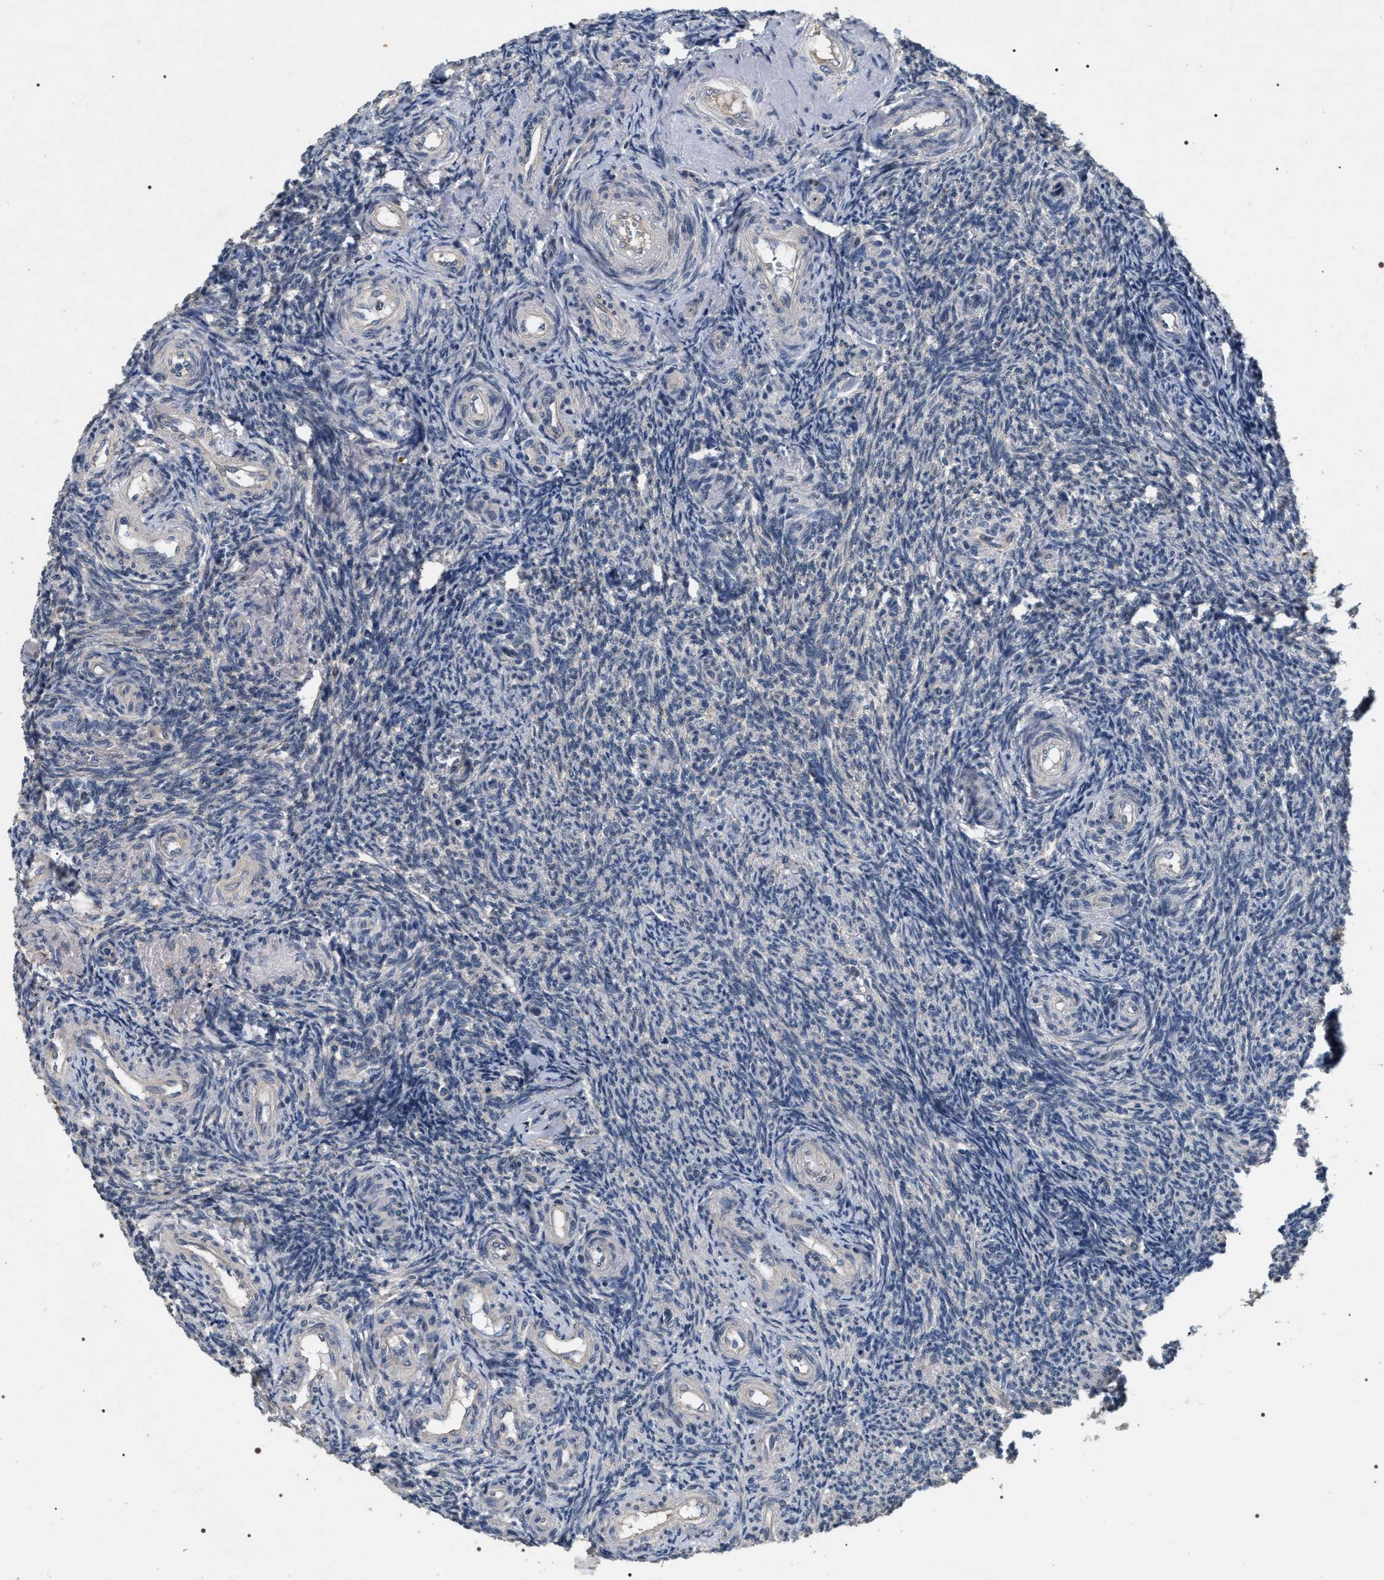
{"staining": {"intensity": "negative", "quantity": "none", "location": "none"}, "tissue": "ovary", "cell_type": "Ovarian stroma cells", "image_type": "normal", "snomed": [{"axis": "morphology", "description": "Normal tissue, NOS"}, {"axis": "topography", "description": "Ovary"}], "caption": "The photomicrograph demonstrates no significant expression in ovarian stroma cells of ovary. (Stains: DAB immunohistochemistry (IHC) with hematoxylin counter stain, Microscopy: brightfield microscopy at high magnification).", "gene": "IFT81", "patient": {"sex": "female", "age": 41}}